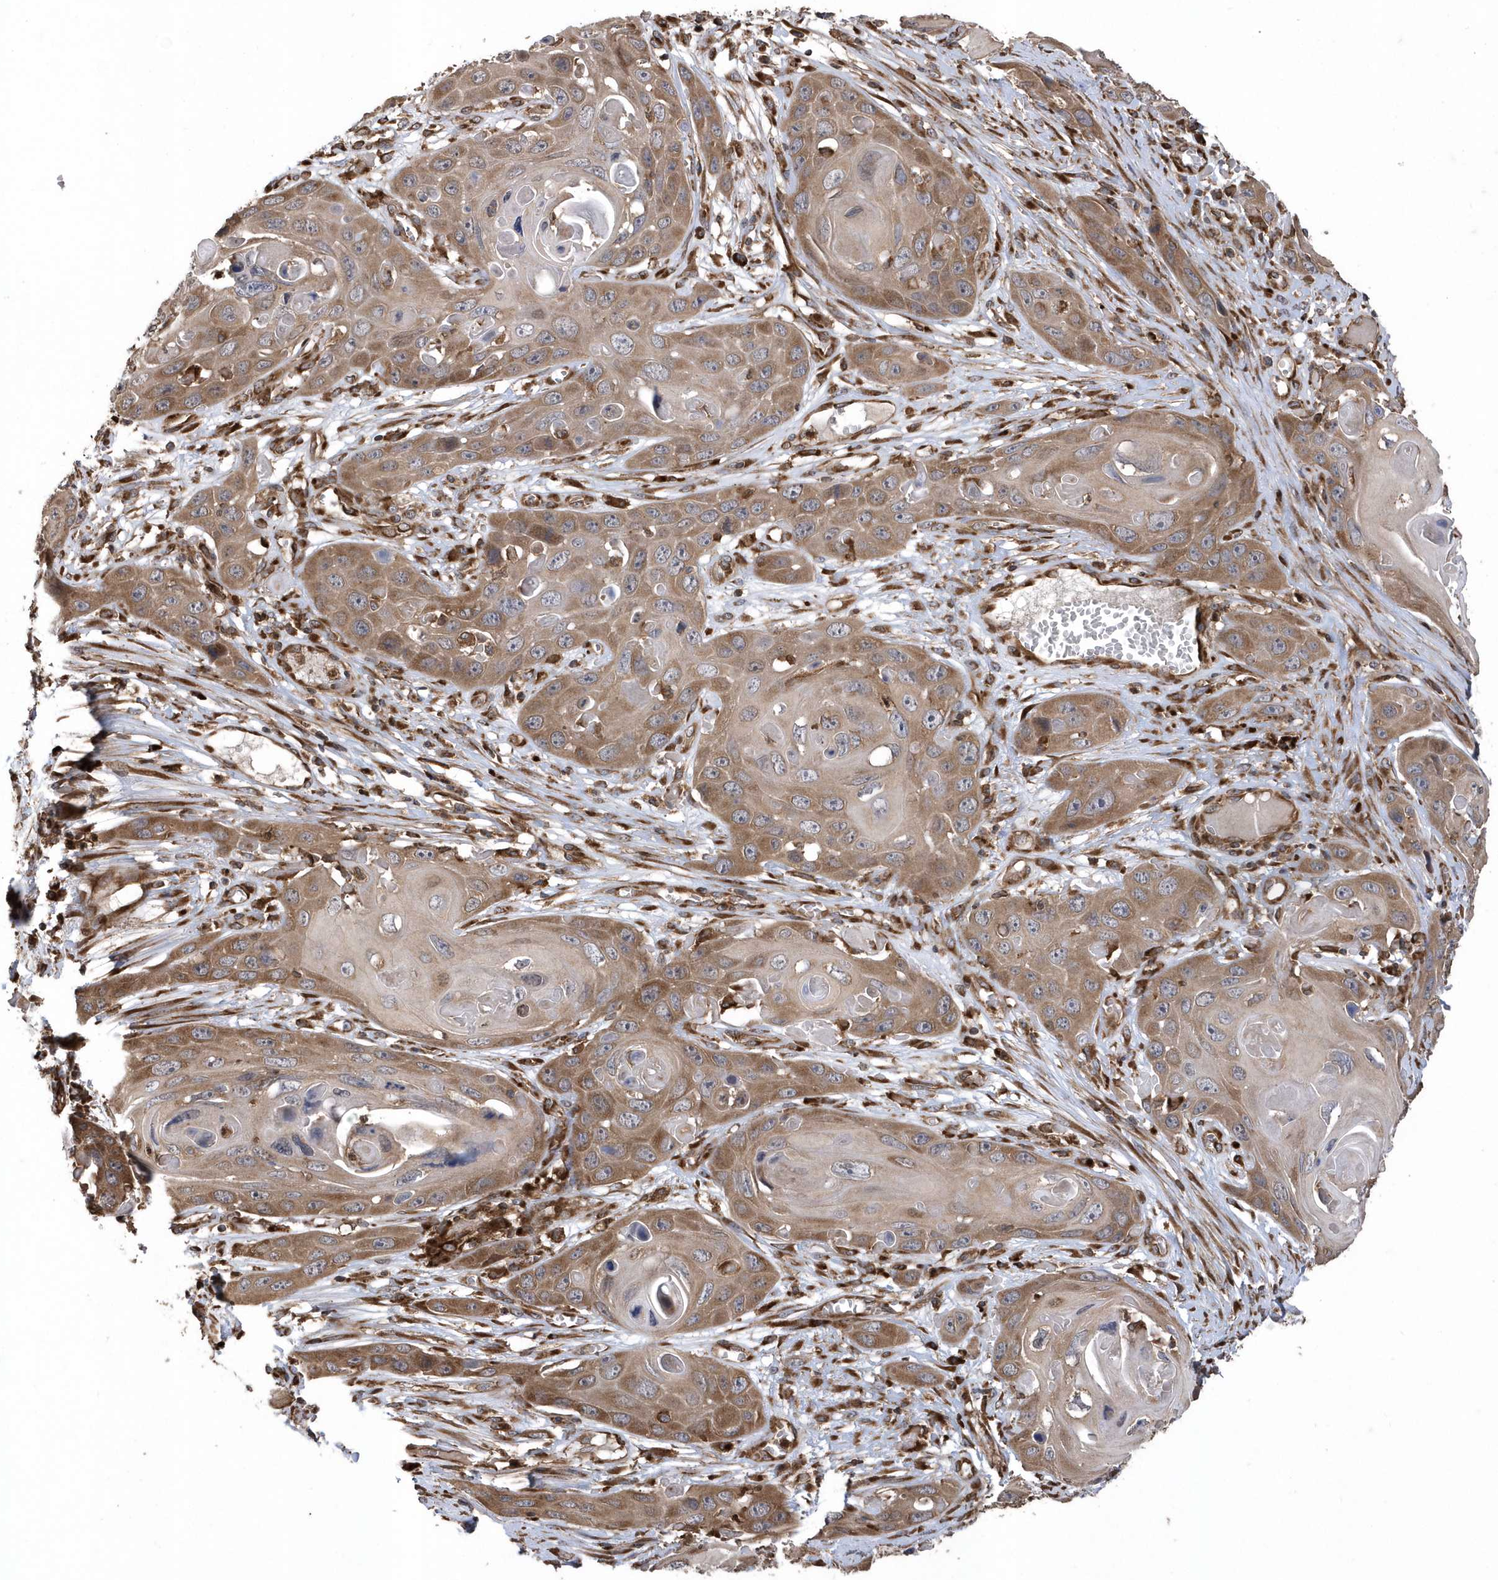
{"staining": {"intensity": "moderate", "quantity": ">75%", "location": "cytoplasmic/membranous"}, "tissue": "skin cancer", "cell_type": "Tumor cells", "image_type": "cancer", "snomed": [{"axis": "morphology", "description": "Squamous cell carcinoma, NOS"}, {"axis": "topography", "description": "Skin"}], "caption": "Immunohistochemical staining of human skin cancer (squamous cell carcinoma) exhibits medium levels of moderate cytoplasmic/membranous expression in about >75% of tumor cells.", "gene": "WASHC5", "patient": {"sex": "male", "age": 55}}